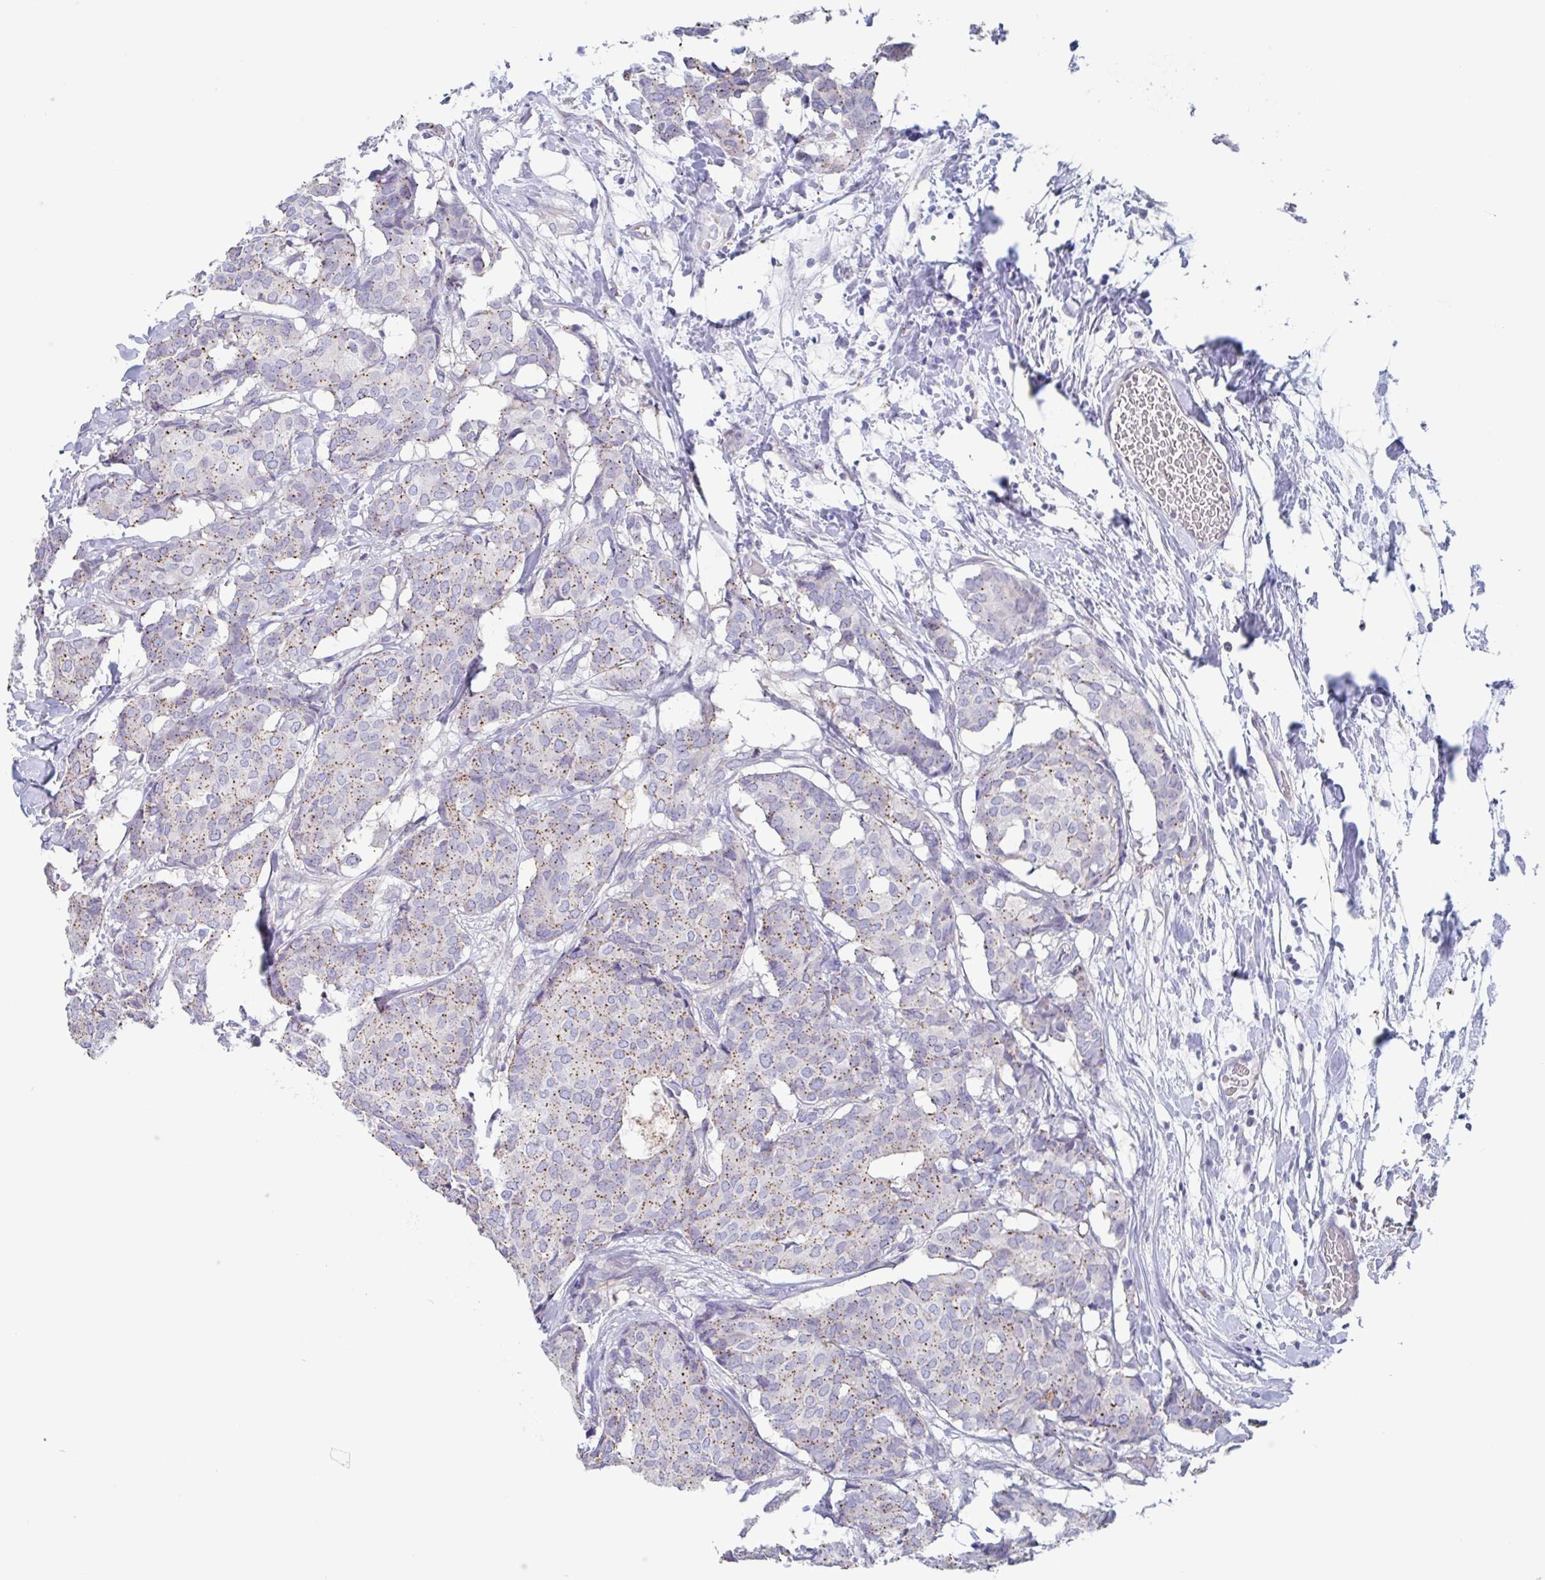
{"staining": {"intensity": "moderate", "quantity": ">75%", "location": "cytoplasmic/membranous"}, "tissue": "breast cancer", "cell_type": "Tumor cells", "image_type": "cancer", "snomed": [{"axis": "morphology", "description": "Duct carcinoma"}, {"axis": "topography", "description": "Breast"}], "caption": "Protein staining of intraductal carcinoma (breast) tissue exhibits moderate cytoplasmic/membranous staining in approximately >75% of tumor cells.", "gene": "CHMP5", "patient": {"sex": "female", "age": 75}}